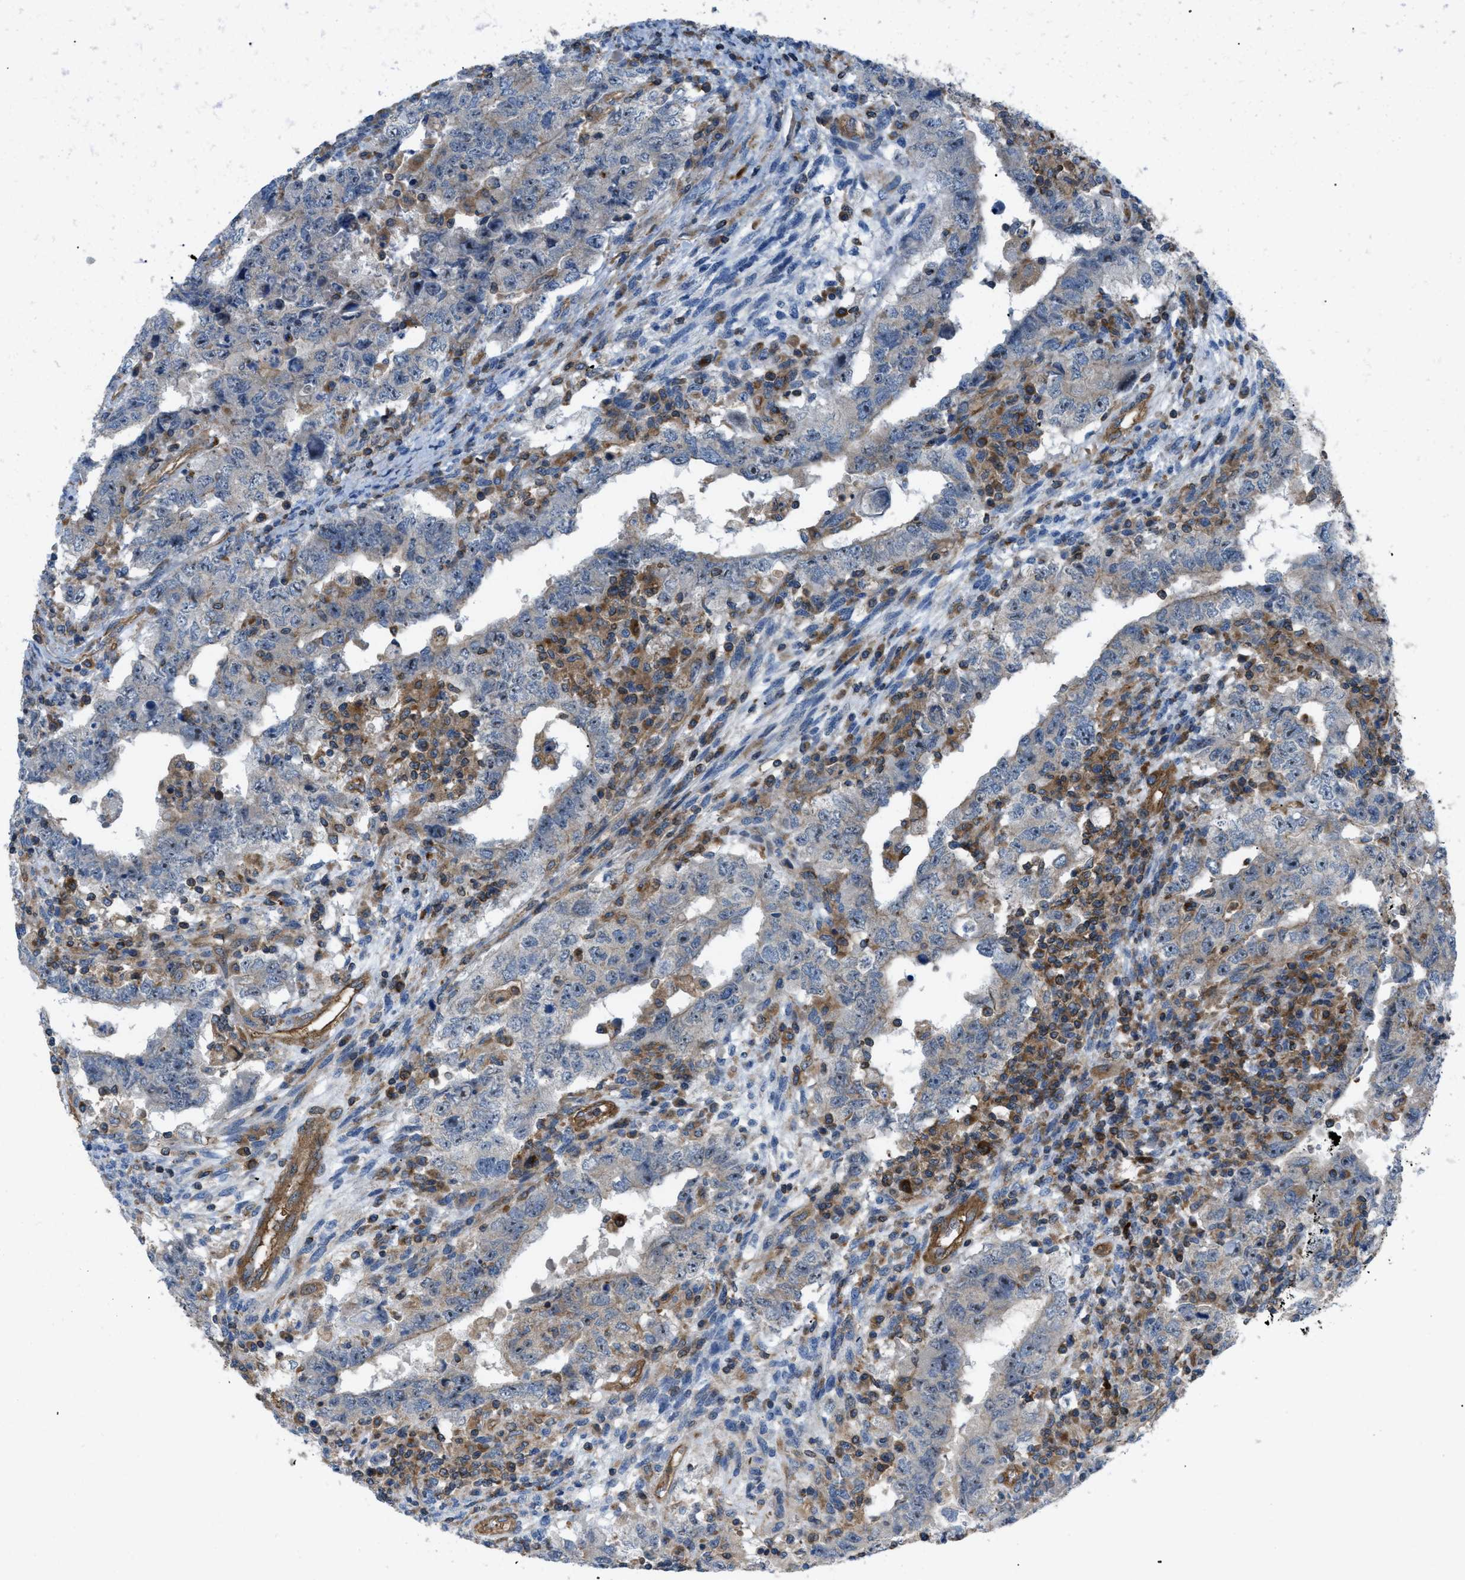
{"staining": {"intensity": "weak", "quantity": "<25%", "location": "cytoplasmic/membranous"}, "tissue": "testis cancer", "cell_type": "Tumor cells", "image_type": "cancer", "snomed": [{"axis": "morphology", "description": "Carcinoma, Embryonal, NOS"}, {"axis": "topography", "description": "Testis"}], "caption": "Photomicrograph shows no protein staining in tumor cells of testis cancer tissue.", "gene": "ATP2A3", "patient": {"sex": "male", "age": 26}}